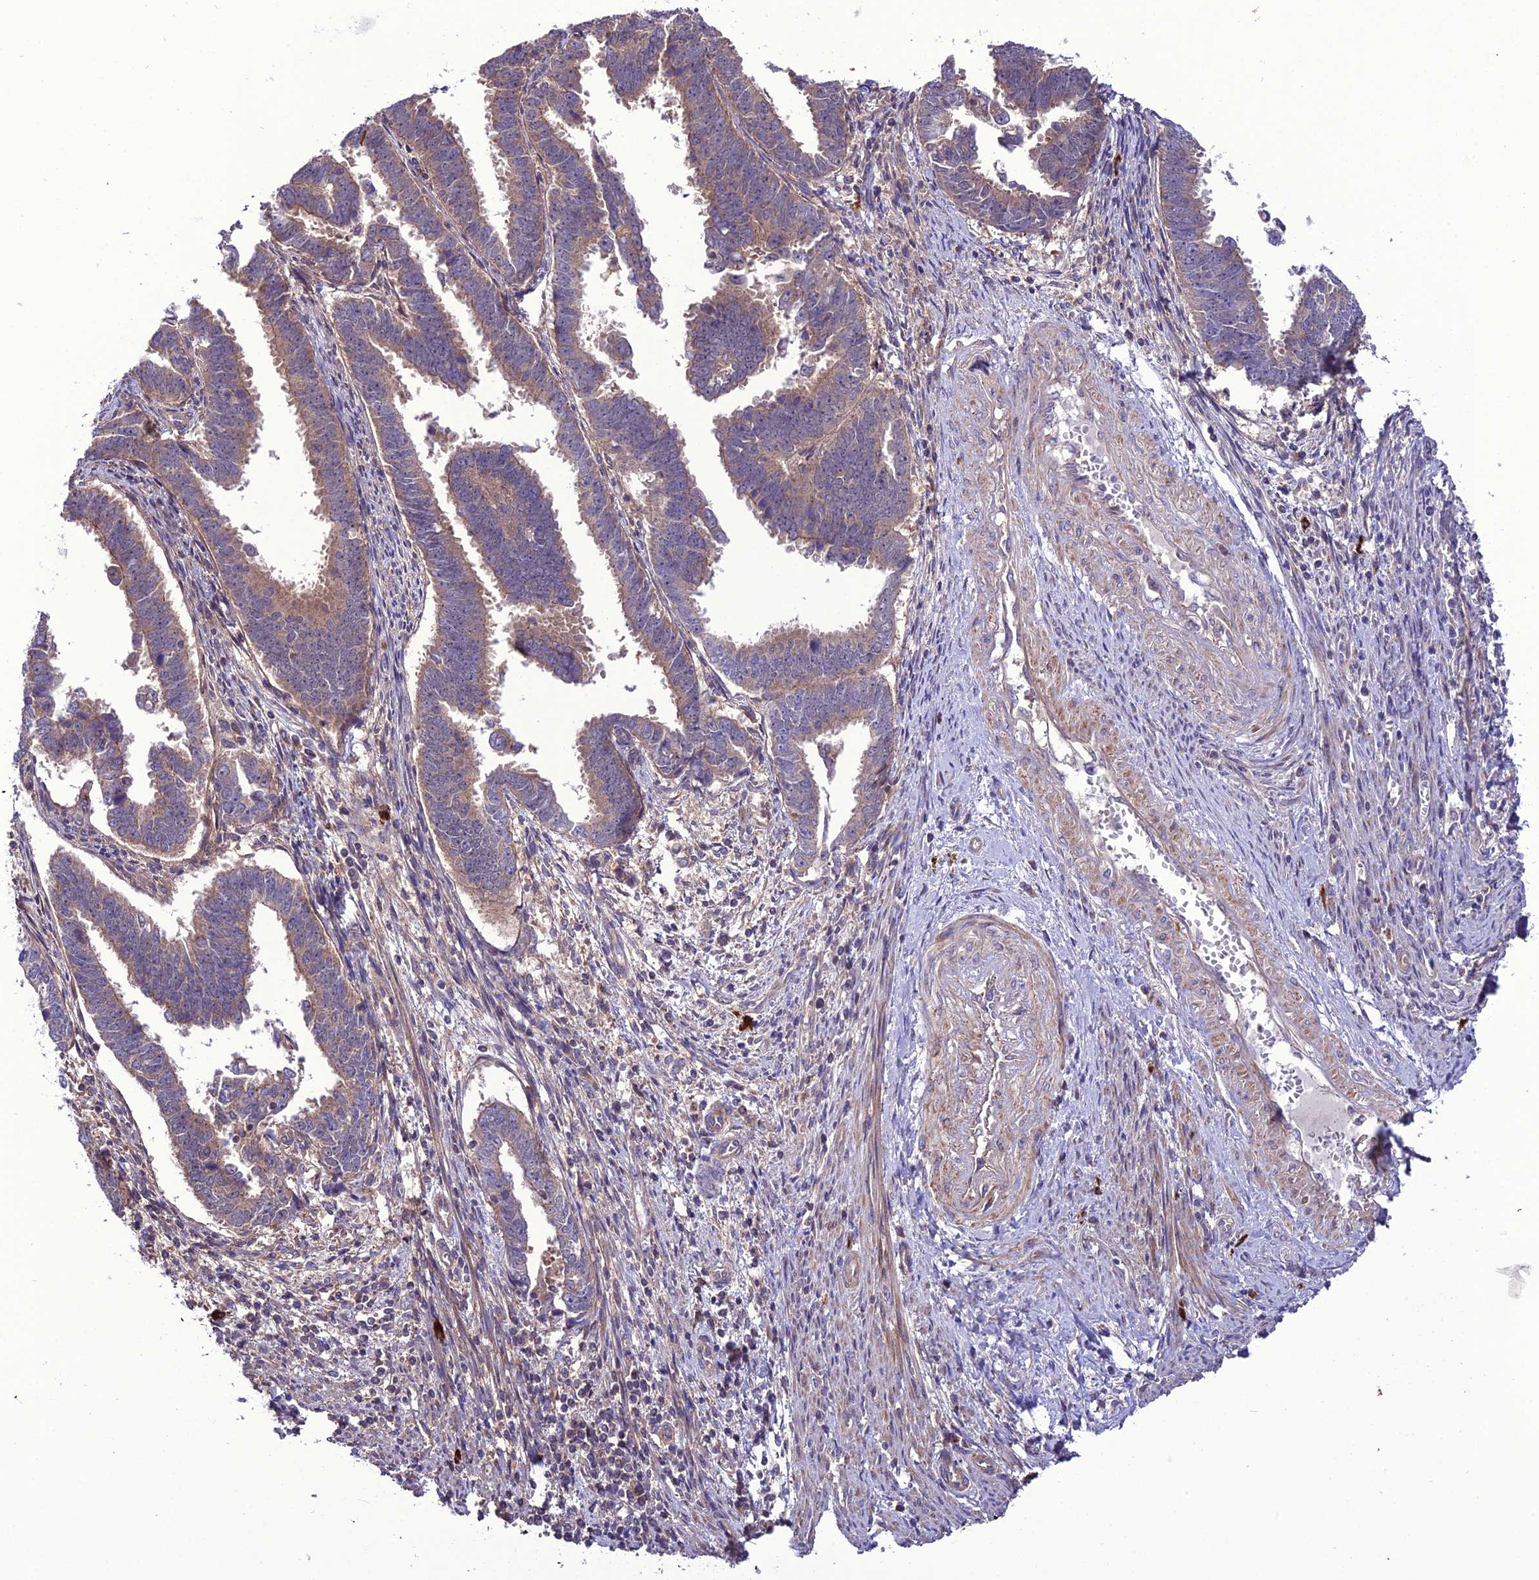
{"staining": {"intensity": "weak", "quantity": ">75%", "location": "cytoplasmic/membranous"}, "tissue": "endometrial cancer", "cell_type": "Tumor cells", "image_type": "cancer", "snomed": [{"axis": "morphology", "description": "Adenocarcinoma, NOS"}, {"axis": "topography", "description": "Endometrium"}], "caption": "Endometrial cancer (adenocarcinoma) tissue displays weak cytoplasmic/membranous staining in about >75% of tumor cells, visualized by immunohistochemistry.", "gene": "PPIL3", "patient": {"sex": "female", "age": 75}}